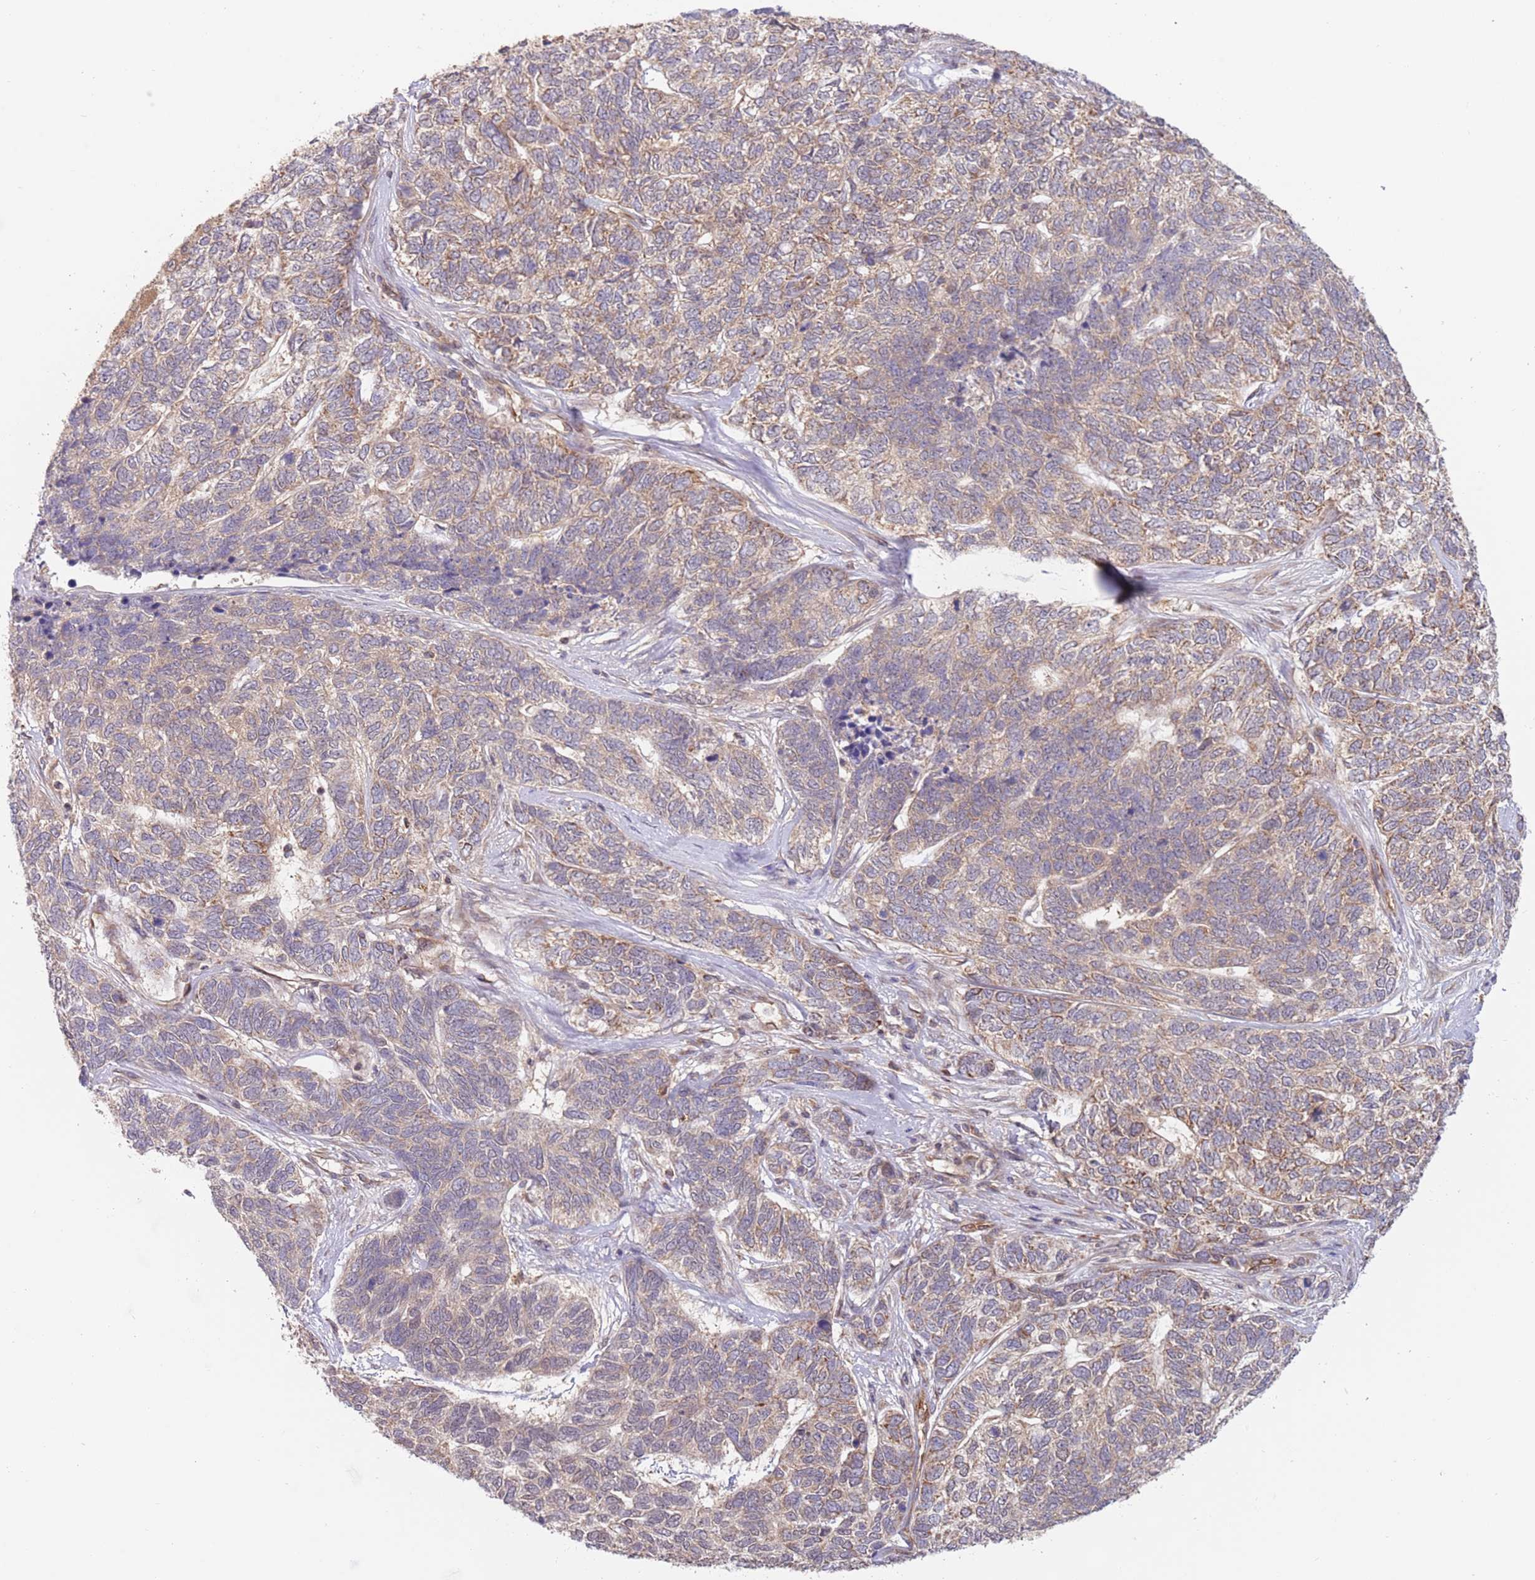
{"staining": {"intensity": "moderate", "quantity": "<25%", "location": "cytoplasmic/membranous"}, "tissue": "skin cancer", "cell_type": "Tumor cells", "image_type": "cancer", "snomed": [{"axis": "morphology", "description": "Basal cell carcinoma"}, {"axis": "topography", "description": "Skin"}], "caption": "About <25% of tumor cells in skin cancer show moderate cytoplasmic/membranous protein staining as visualized by brown immunohistochemical staining.", "gene": "GUK1", "patient": {"sex": "female", "age": 65}}